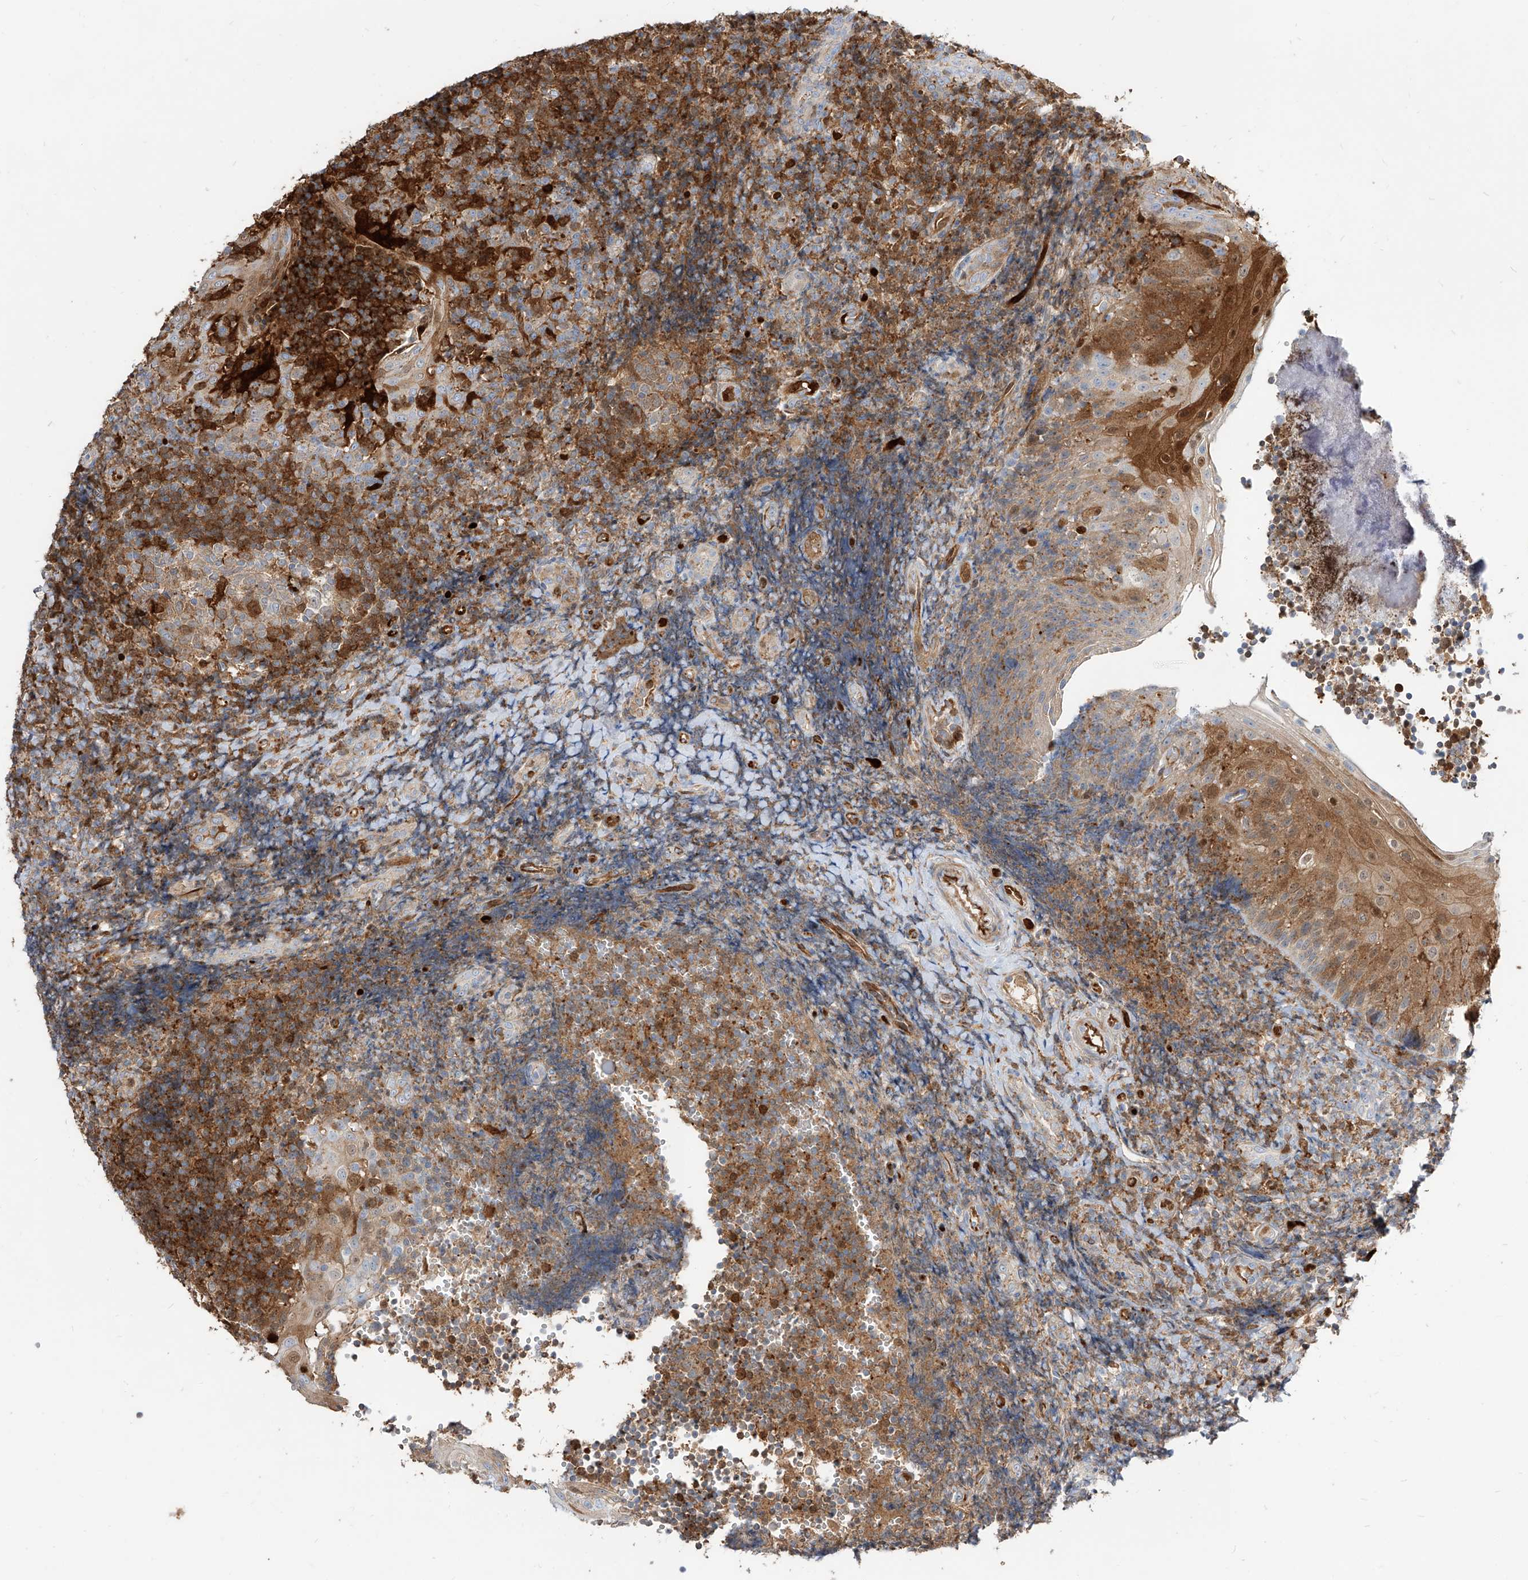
{"staining": {"intensity": "moderate", "quantity": "<25%", "location": "cytoplasmic/membranous"}, "tissue": "tonsil", "cell_type": "Germinal center cells", "image_type": "normal", "snomed": [{"axis": "morphology", "description": "Normal tissue, NOS"}, {"axis": "topography", "description": "Tonsil"}], "caption": "Immunohistochemical staining of benign human tonsil demonstrates low levels of moderate cytoplasmic/membranous staining in approximately <25% of germinal center cells.", "gene": "KYNU", "patient": {"sex": "female", "age": 40}}